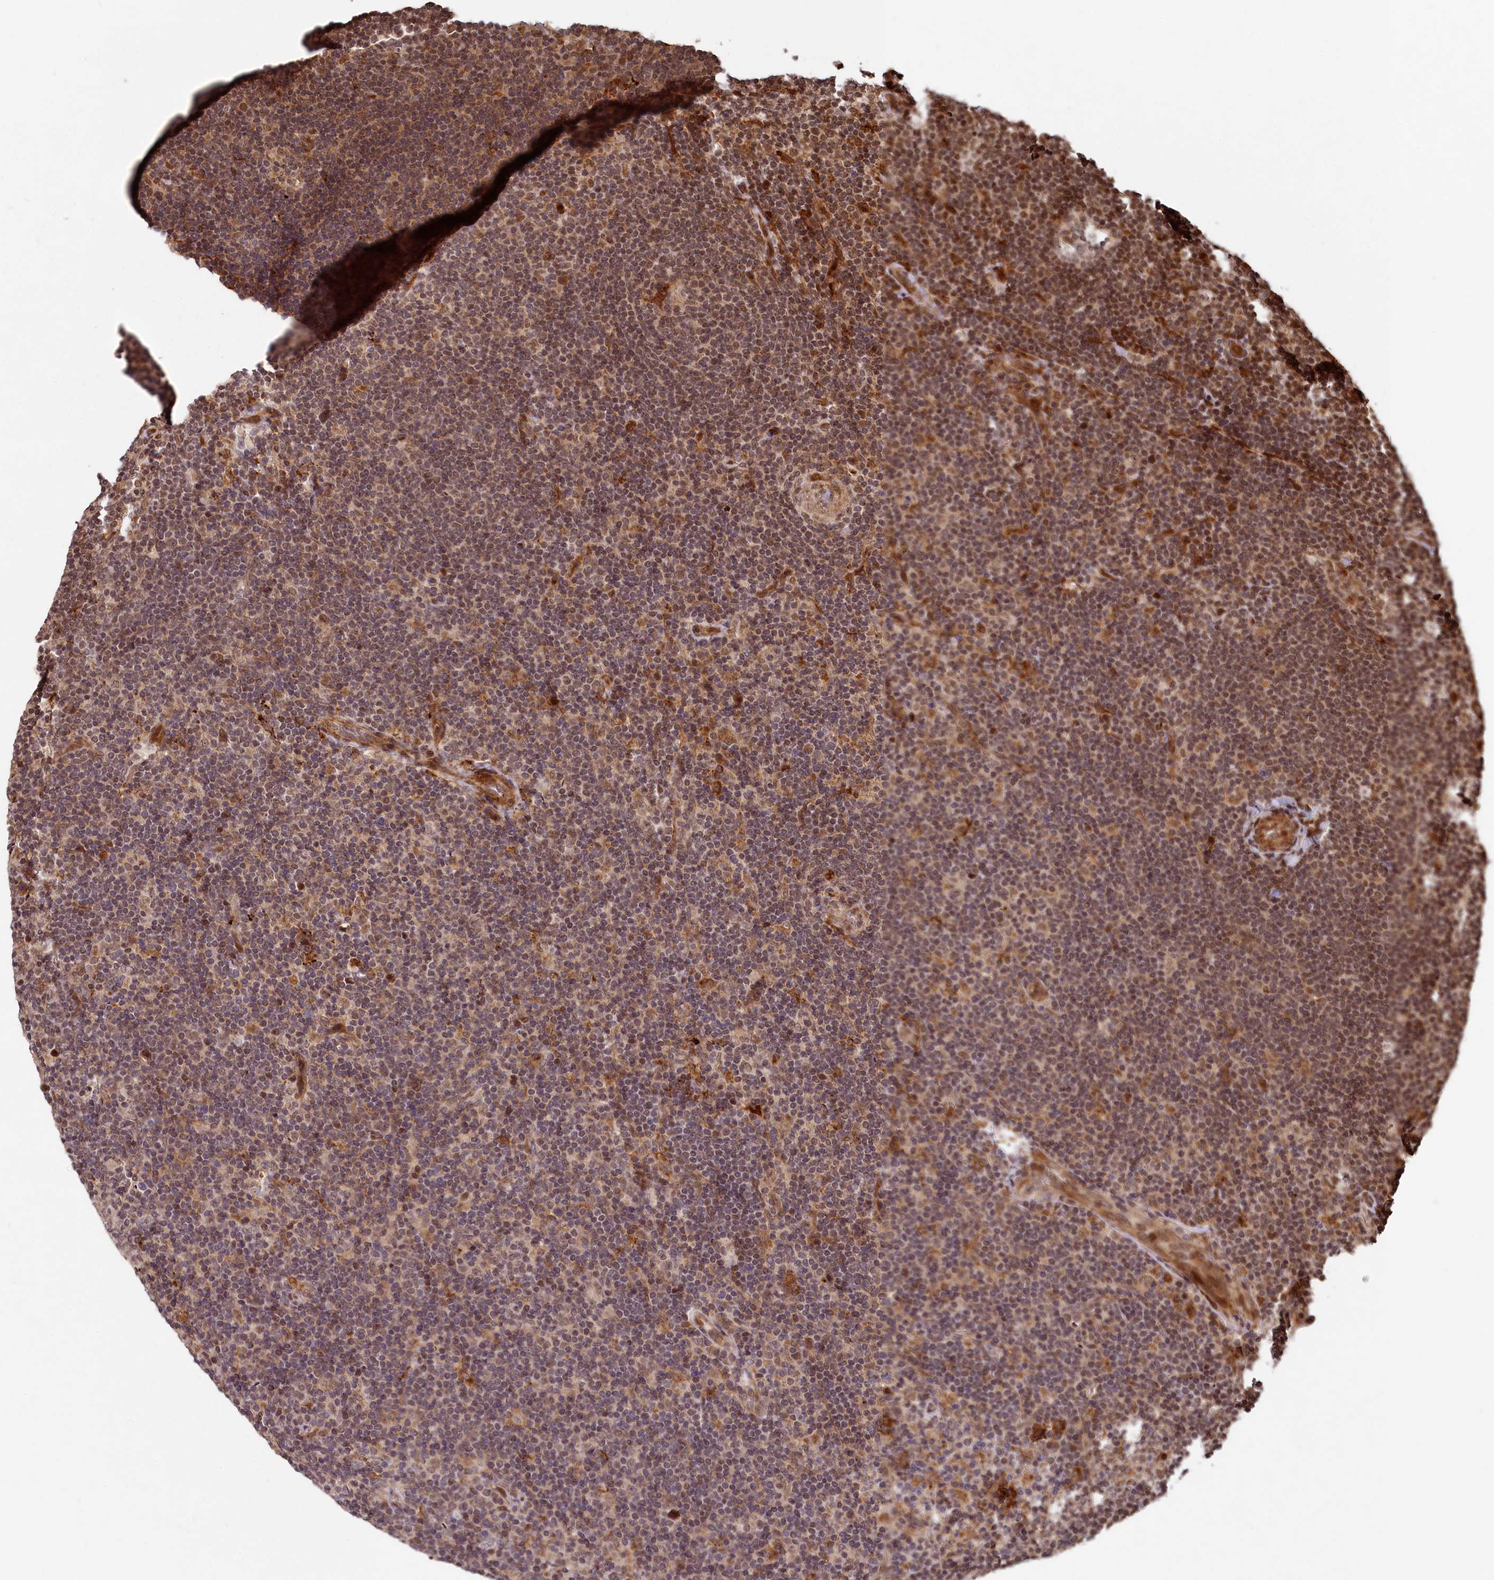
{"staining": {"intensity": "moderate", "quantity": ">75%", "location": "cytoplasmic/membranous,nuclear"}, "tissue": "lymphoma", "cell_type": "Tumor cells", "image_type": "cancer", "snomed": [{"axis": "morphology", "description": "Hodgkin's disease, NOS"}, {"axis": "topography", "description": "Lymph node"}], "caption": "This is an image of immunohistochemistry staining of lymphoma, which shows moderate expression in the cytoplasmic/membranous and nuclear of tumor cells.", "gene": "TRIM23", "patient": {"sex": "female", "age": 57}}